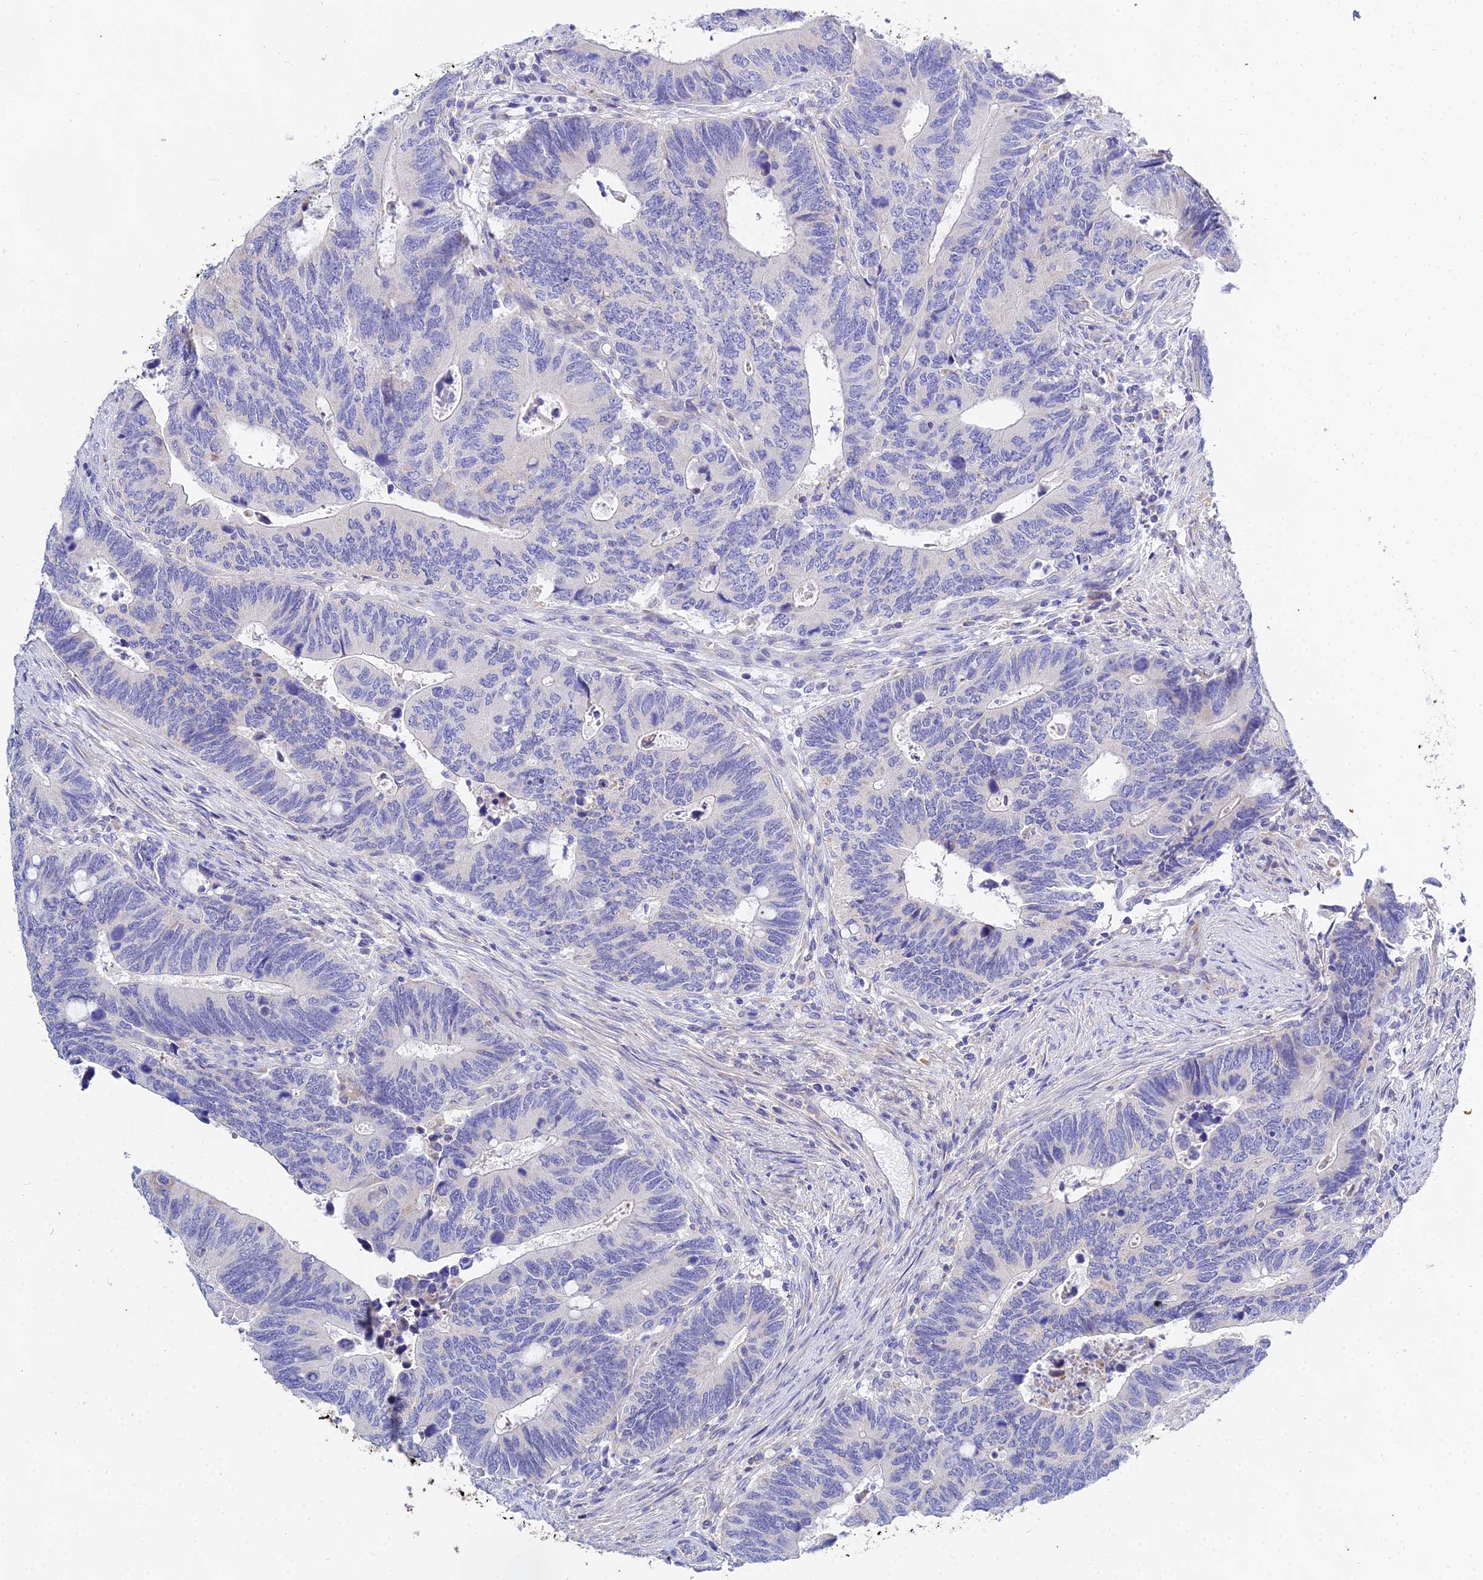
{"staining": {"intensity": "negative", "quantity": "none", "location": "none"}, "tissue": "colorectal cancer", "cell_type": "Tumor cells", "image_type": "cancer", "snomed": [{"axis": "morphology", "description": "Adenocarcinoma, NOS"}, {"axis": "topography", "description": "Colon"}], "caption": "A photomicrograph of human colorectal cancer (adenocarcinoma) is negative for staining in tumor cells.", "gene": "PPP2R2C", "patient": {"sex": "male", "age": 87}}